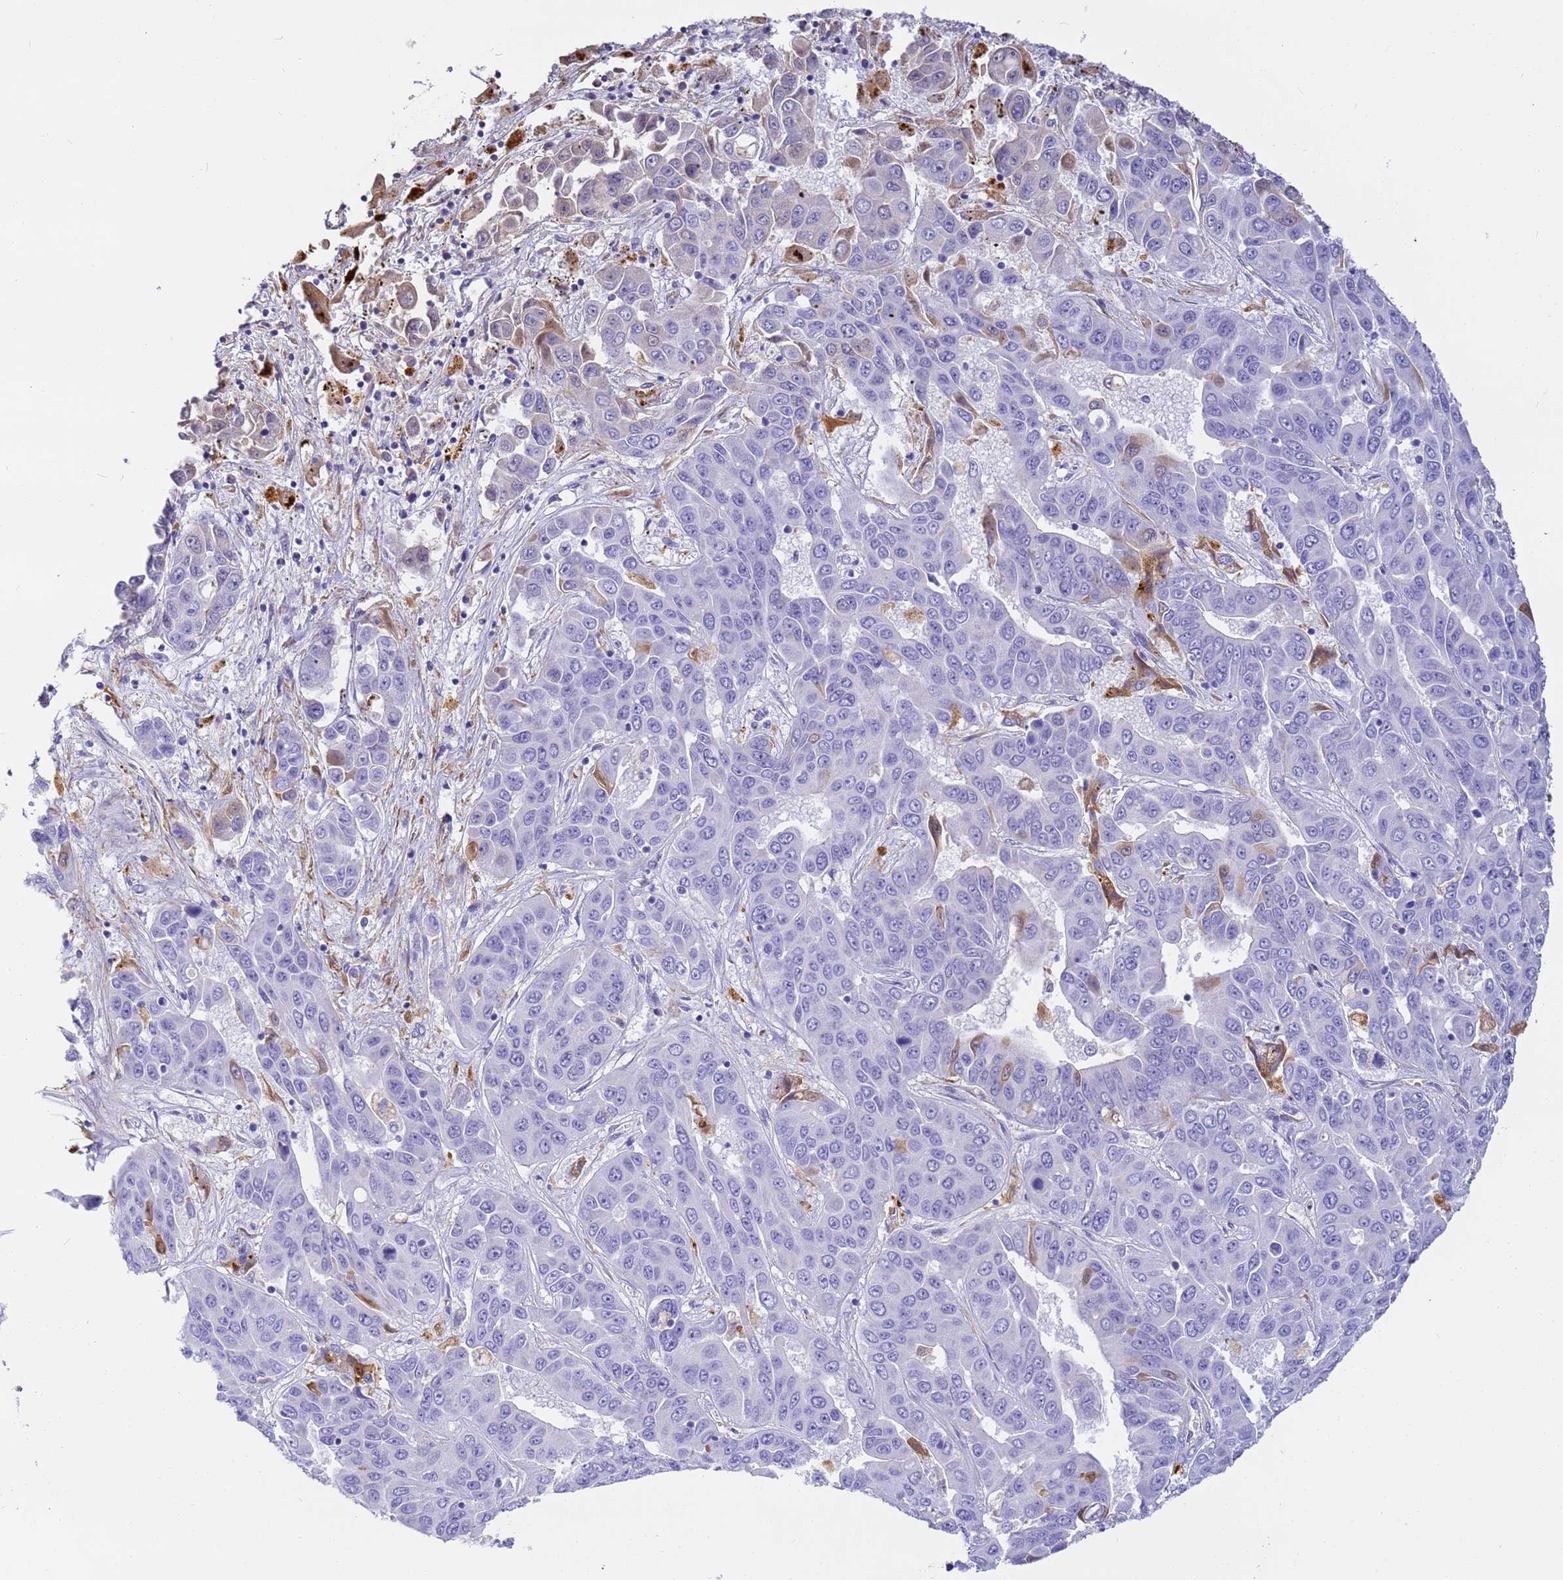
{"staining": {"intensity": "negative", "quantity": "none", "location": "none"}, "tissue": "liver cancer", "cell_type": "Tumor cells", "image_type": "cancer", "snomed": [{"axis": "morphology", "description": "Cholangiocarcinoma"}, {"axis": "topography", "description": "Liver"}], "caption": "This histopathology image is of liver cholangiocarcinoma stained with immunohistochemistry to label a protein in brown with the nuclei are counter-stained blue. There is no staining in tumor cells.", "gene": "CFHR2", "patient": {"sex": "female", "age": 52}}